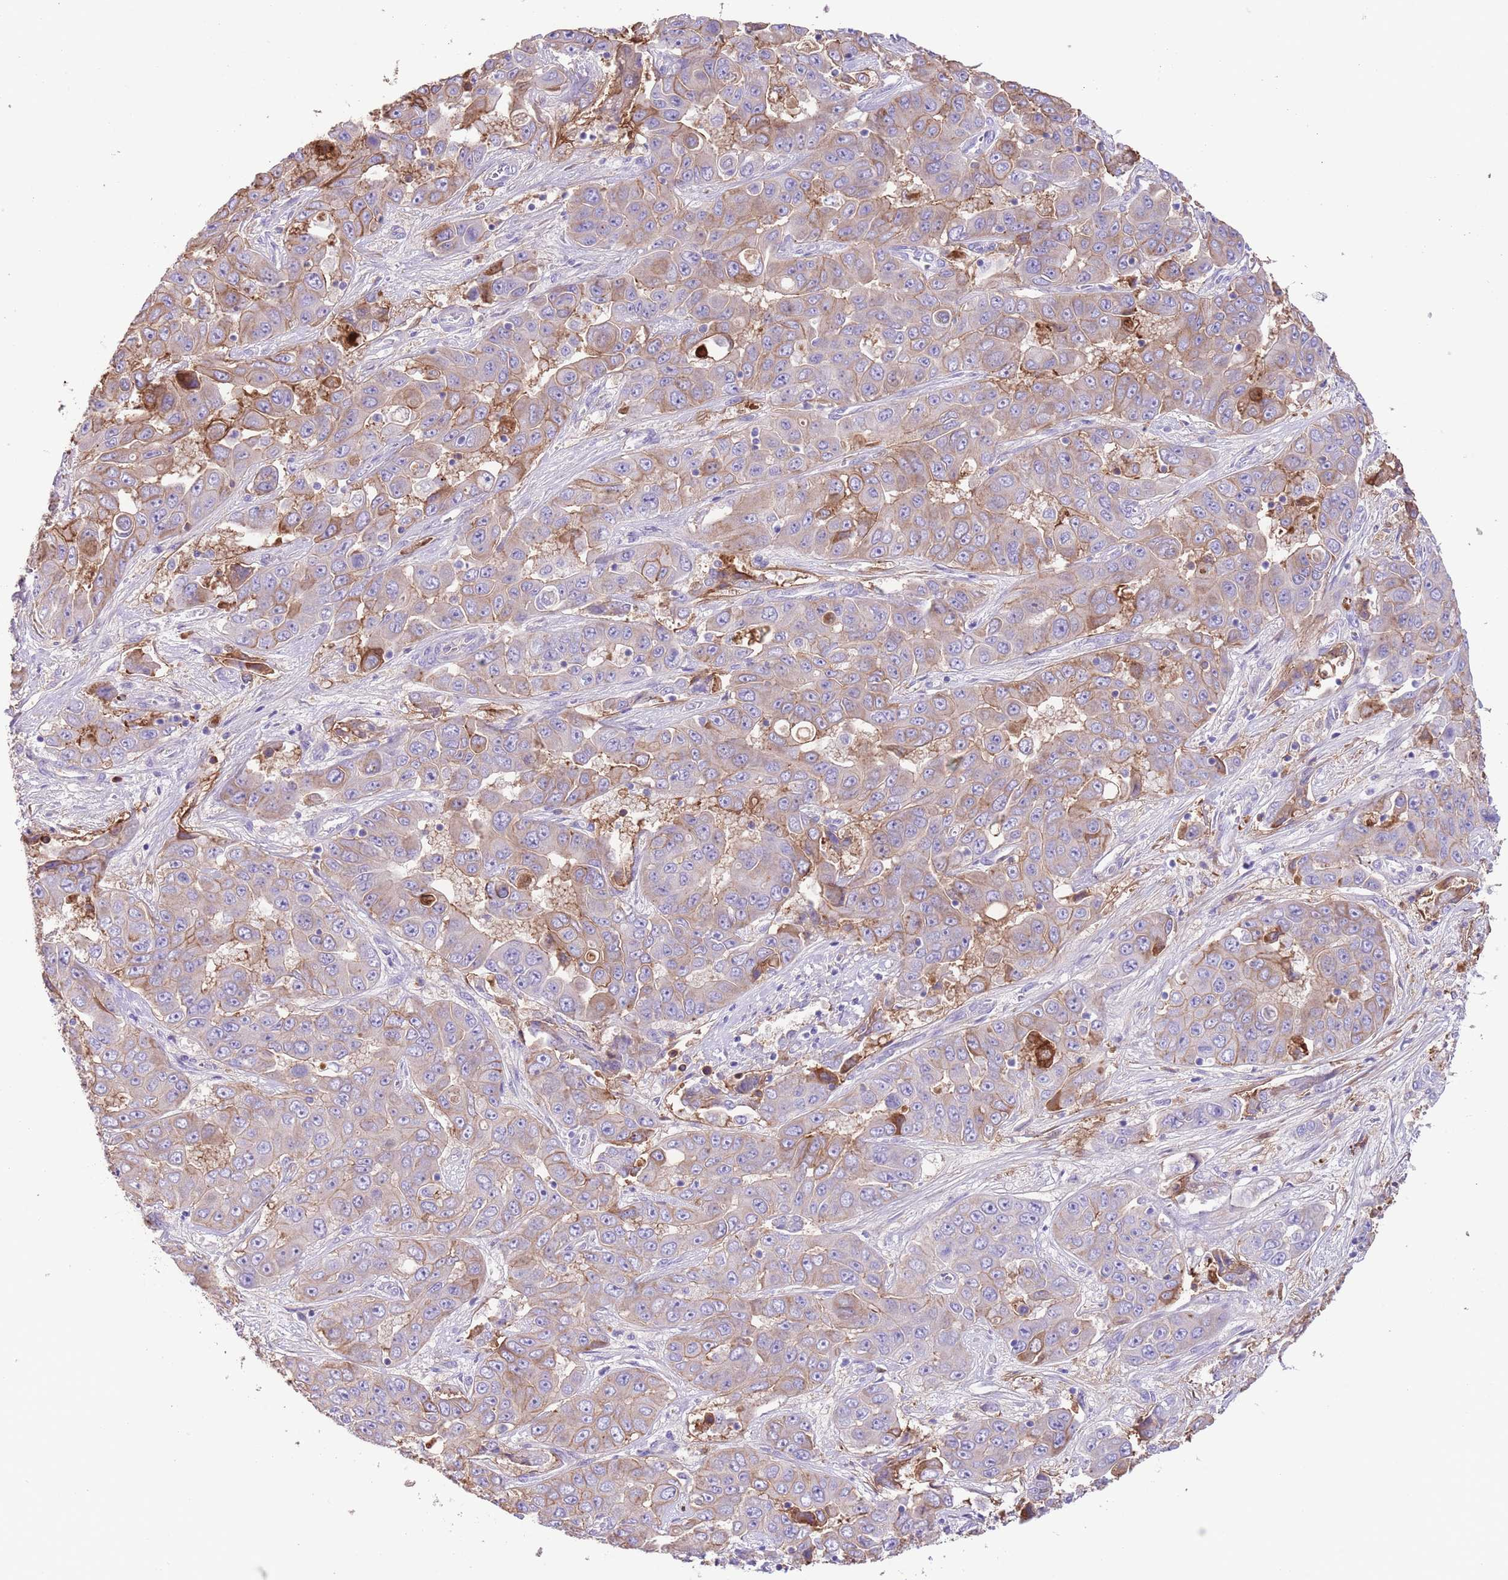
{"staining": {"intensity": "moderate", "quantity": "25%-75%", "location": "cytoplasmic/membranous"}, "tissue": "liver cancer", "cell_type": "Tumor cells", "image_type": "cancer", "snomed": [{"axis": "morphology", "description": "Cholangiocarcinoma"}, {"axis": "topography", "description": "Liver"}], "caption": "Liver cancer (cholangiocarcinoma) tissue shows moderate cytoplasmic/membranous staining in about 25%-75% of tumor cells, visualized by immunohistochemistry. The protein is shown in brown color, while the nuclei are stained blue.", "gene": "IGF1", "patient": {"sex": "female", "age": 52}}